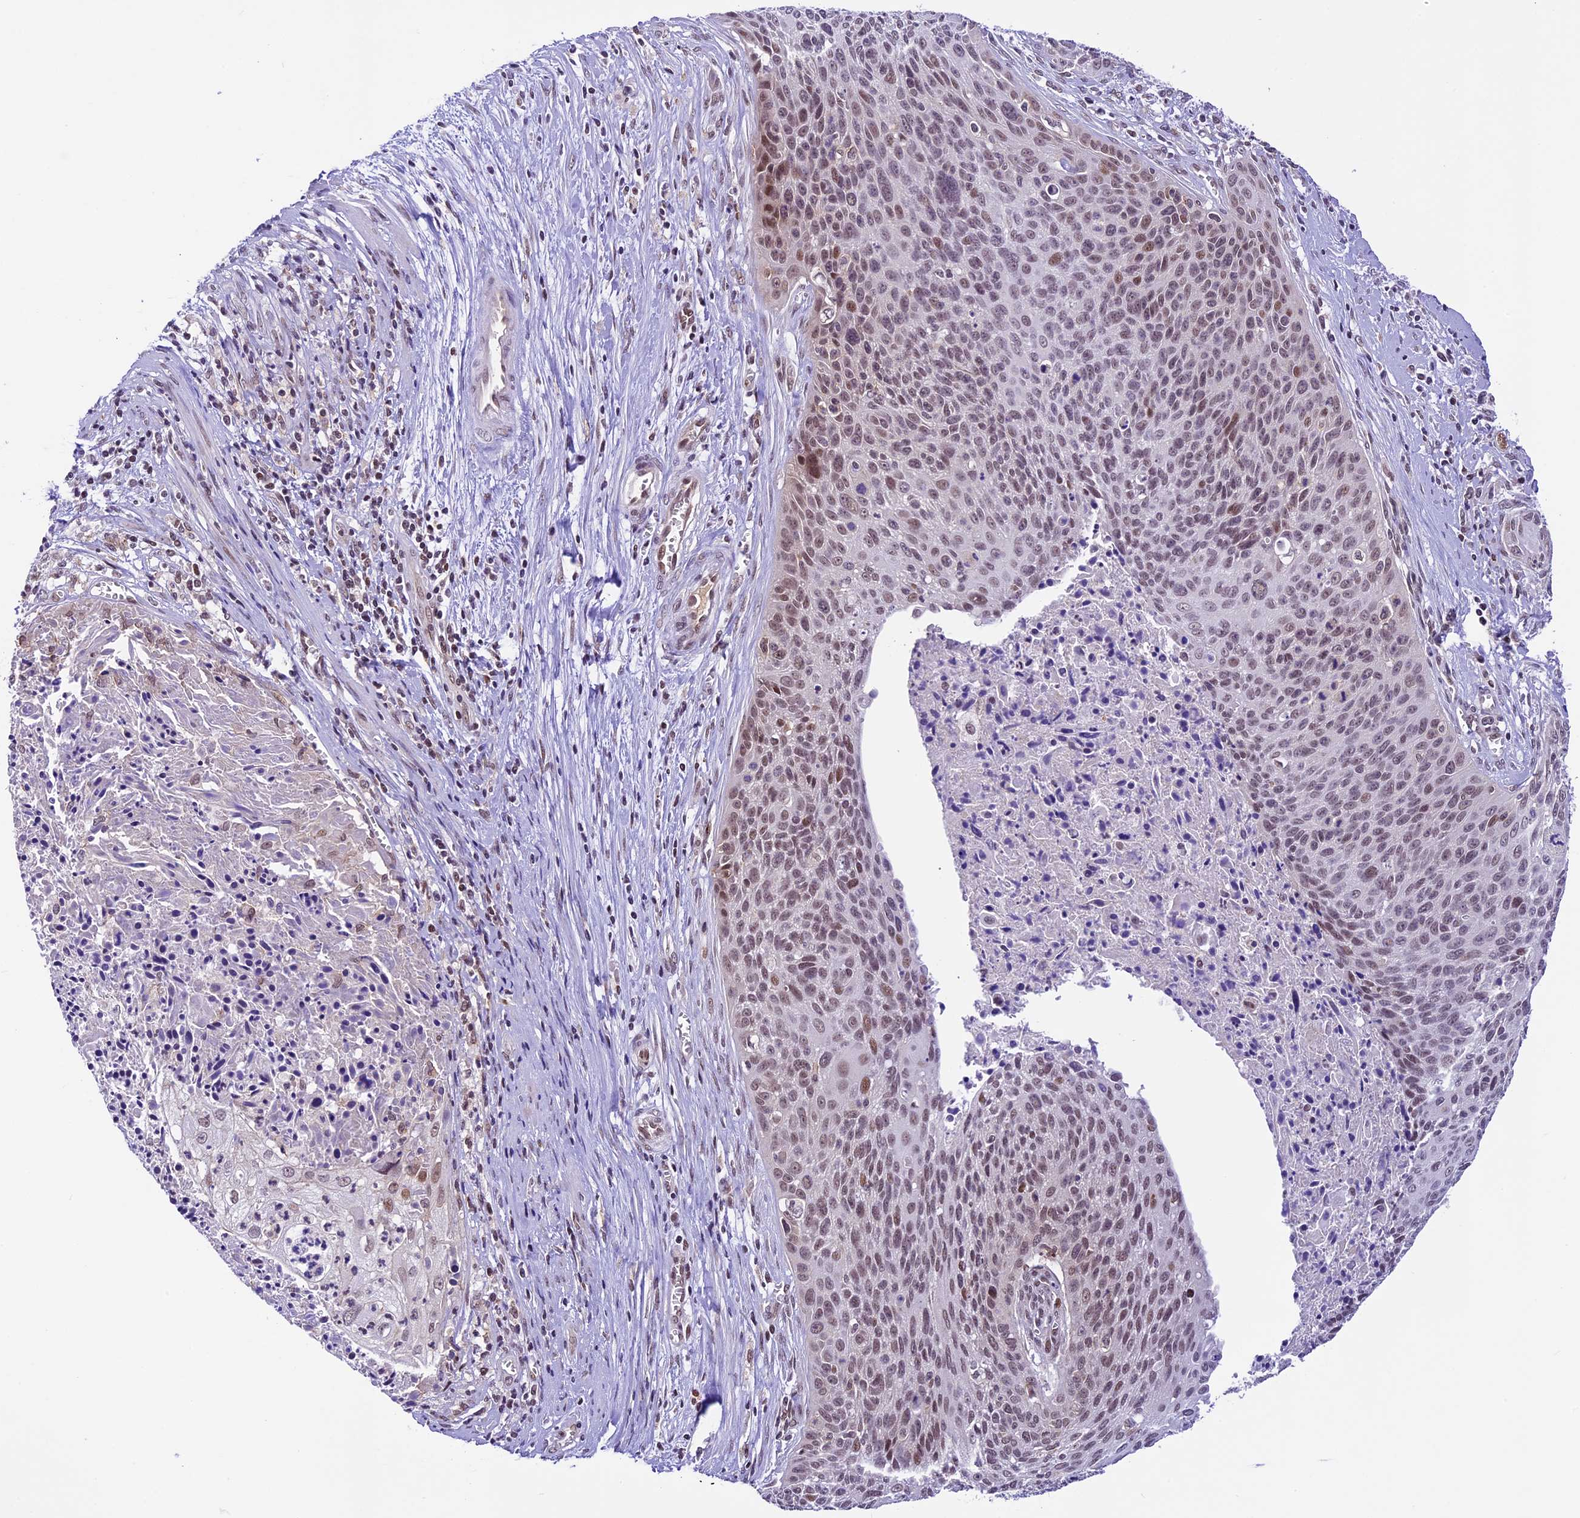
{"staining": {"intensity": "moderate", "quantity": "25%-75%", "location": "nuclear"}, "tissue": "cervical cancer", "cell_type": "Tumor cells", "image_type": "cancer", "snomed": [{"axis": "morphology", "description": "Squamous cell carcinoma, NOS"}, {"axis": "topography", "description": "Cervix"}], "caption": "Brown immunohistochemical staining in human cervical cancer shows moderate nuclear staining in about 25%-75% of tumor cells.", "gene": "SHKBP1", "patient": {"sex": "female", "age": 55}}